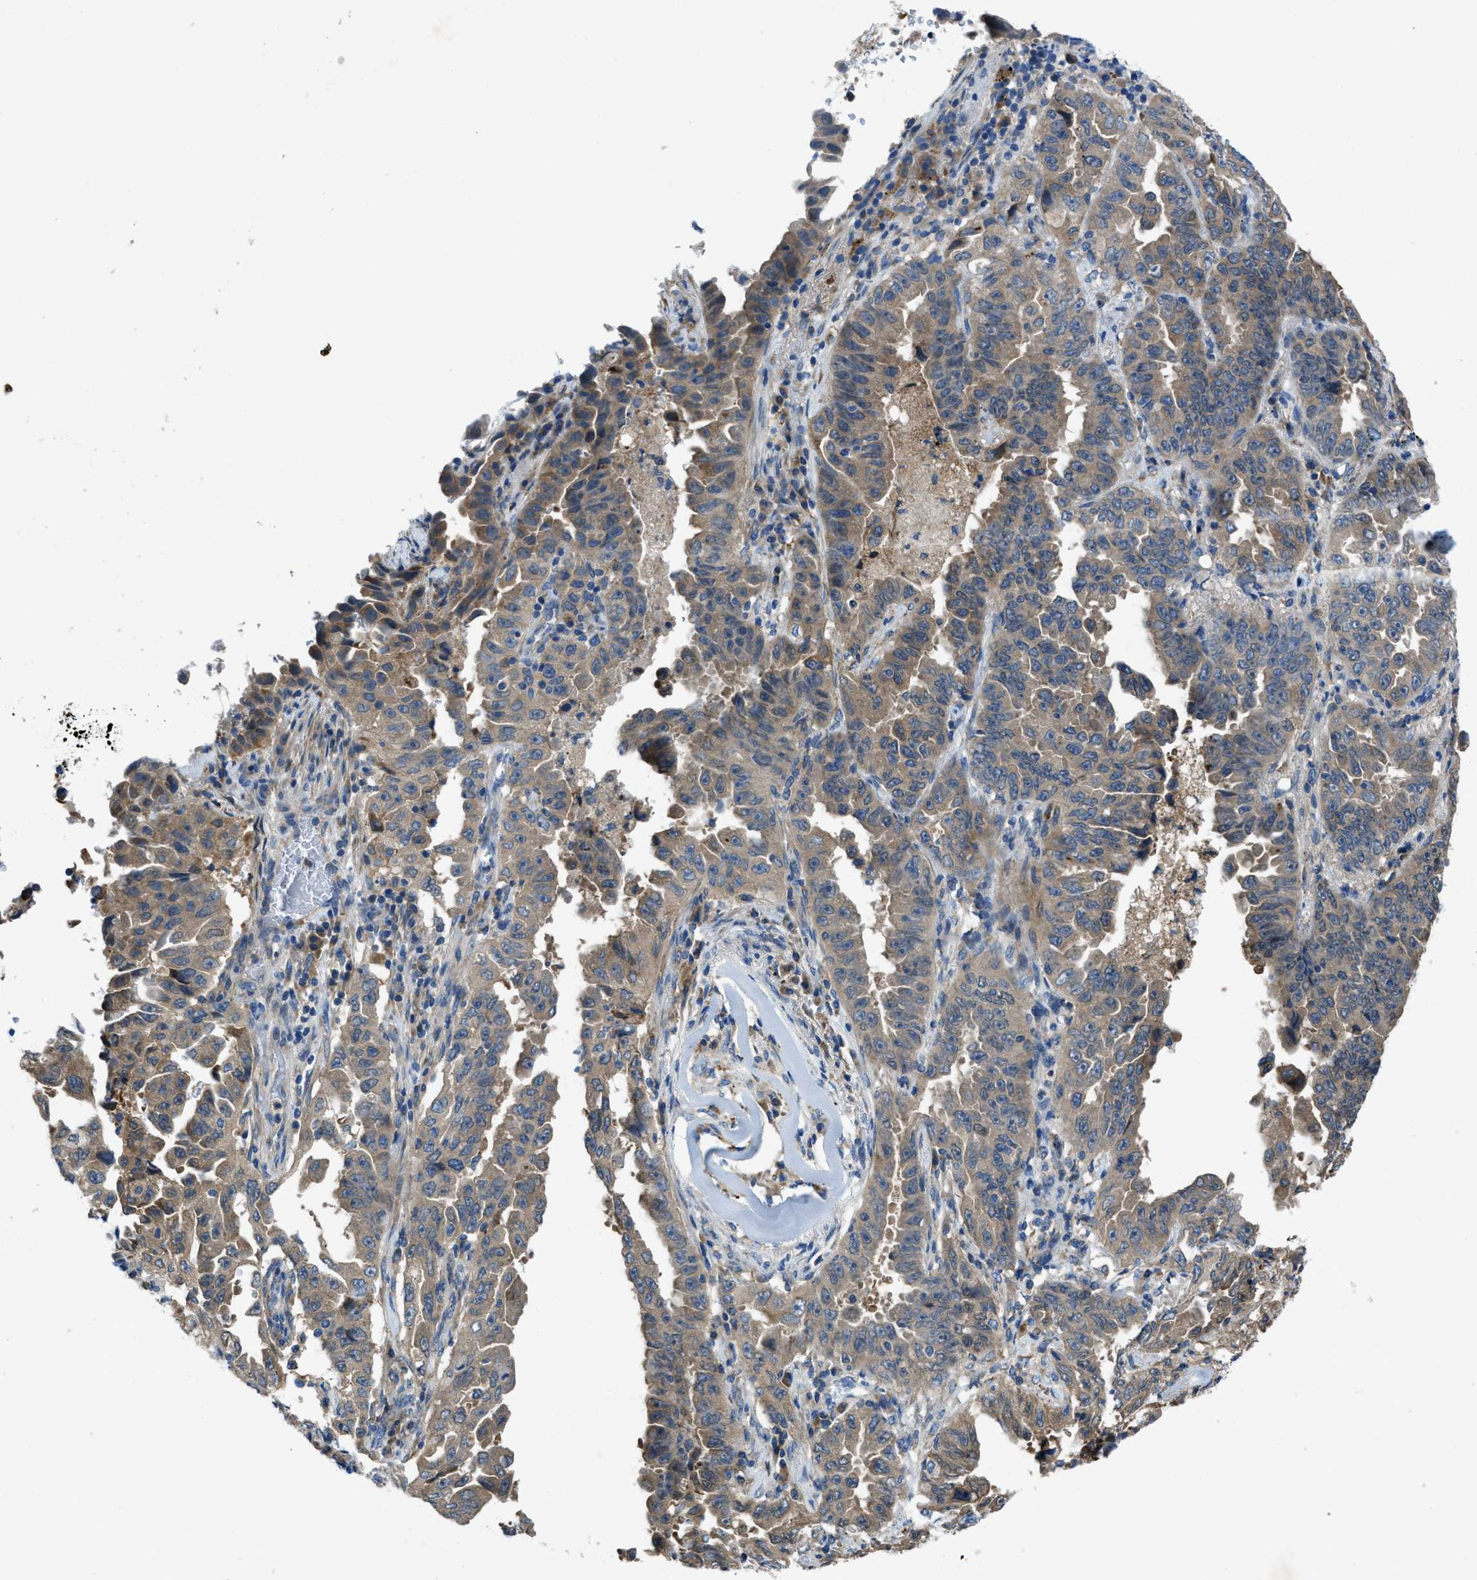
{"staining": {"intensity": "moderate", "quantity": ">75%", "location": "cytoplasmic/membranous"}, "tissue": "lung cancer", "cell_type": "Tumor cells", "image_type": "cancer", "snomed": [{"axis": "morphology", "description": "Adenocarcinoma, NOS"}, {"axis": "topography", "description": "Lung"}], "caption": "Lung adenocarcinoma was stained to show a protein in brown. There is medium levels of moderate cytoplasmic/membranous staining in about >75% of tumor cells. (brown staining indicates protein expression, while blue staining denotes nuclei).", "gene": "MAP3K20", "patient": {"sex": "female", "age": 51}}